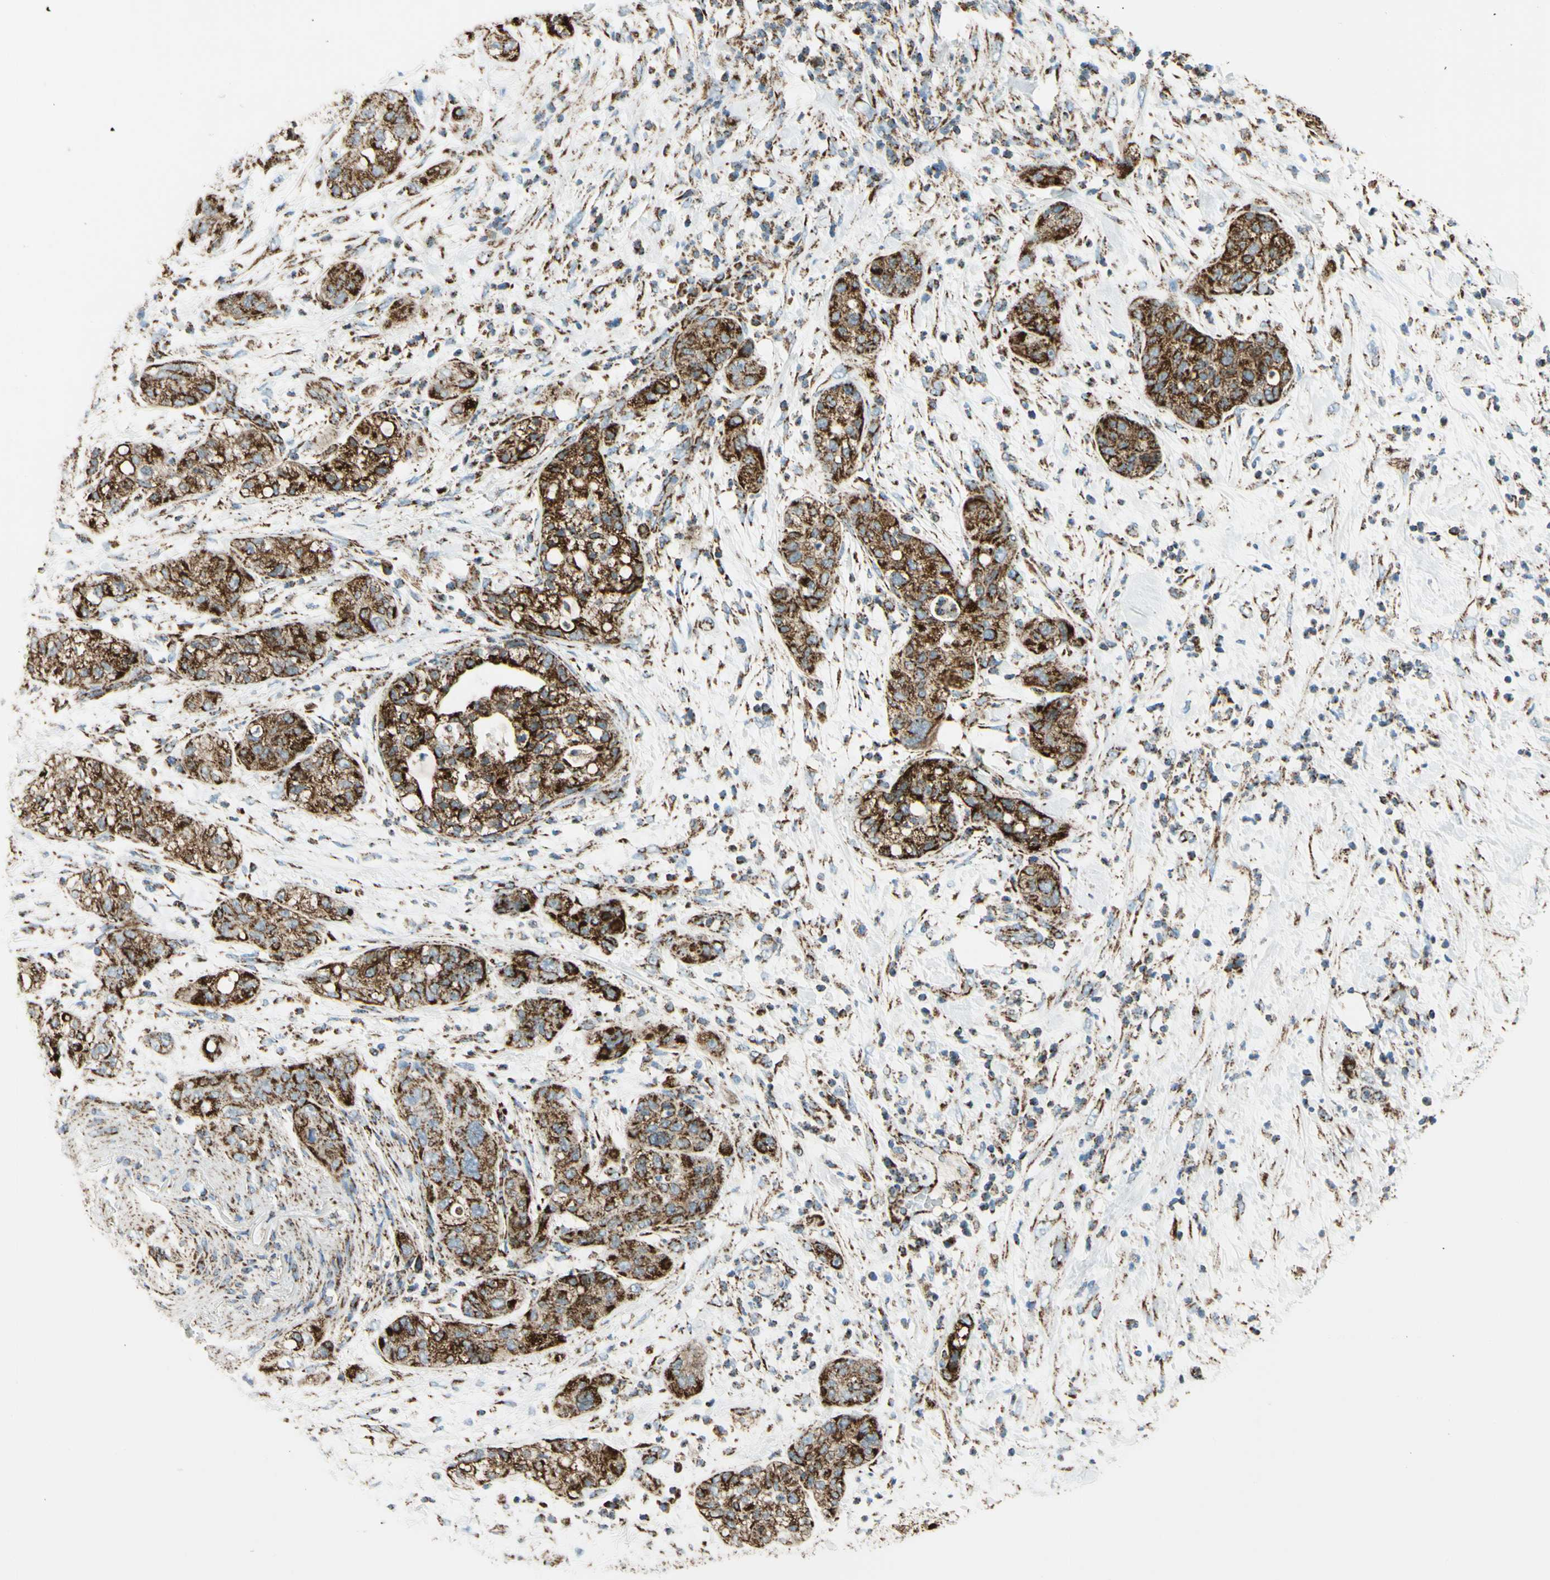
{"staining": {"intensity": "strong", "quantity": ">75%", "location": "cytoplasmic/membranous"}, "tissue": "pancreatic cancer", "cell_type": "Tumor cells", "image_type": "cancer", "snomed": [{"axis": "morphology", "description": "Adenocarcinoma, NOS"}, {"axis": "topography", "description": "Pancreas"}], "caption": "Pancreatic cancer was stained to show a protein in brown. There is high levels of strong cytoplasmic/membranous positivity in about >75% of tumor cells.", "gene": "MAVS", "patient": {"sex": "female", "age": 78}}